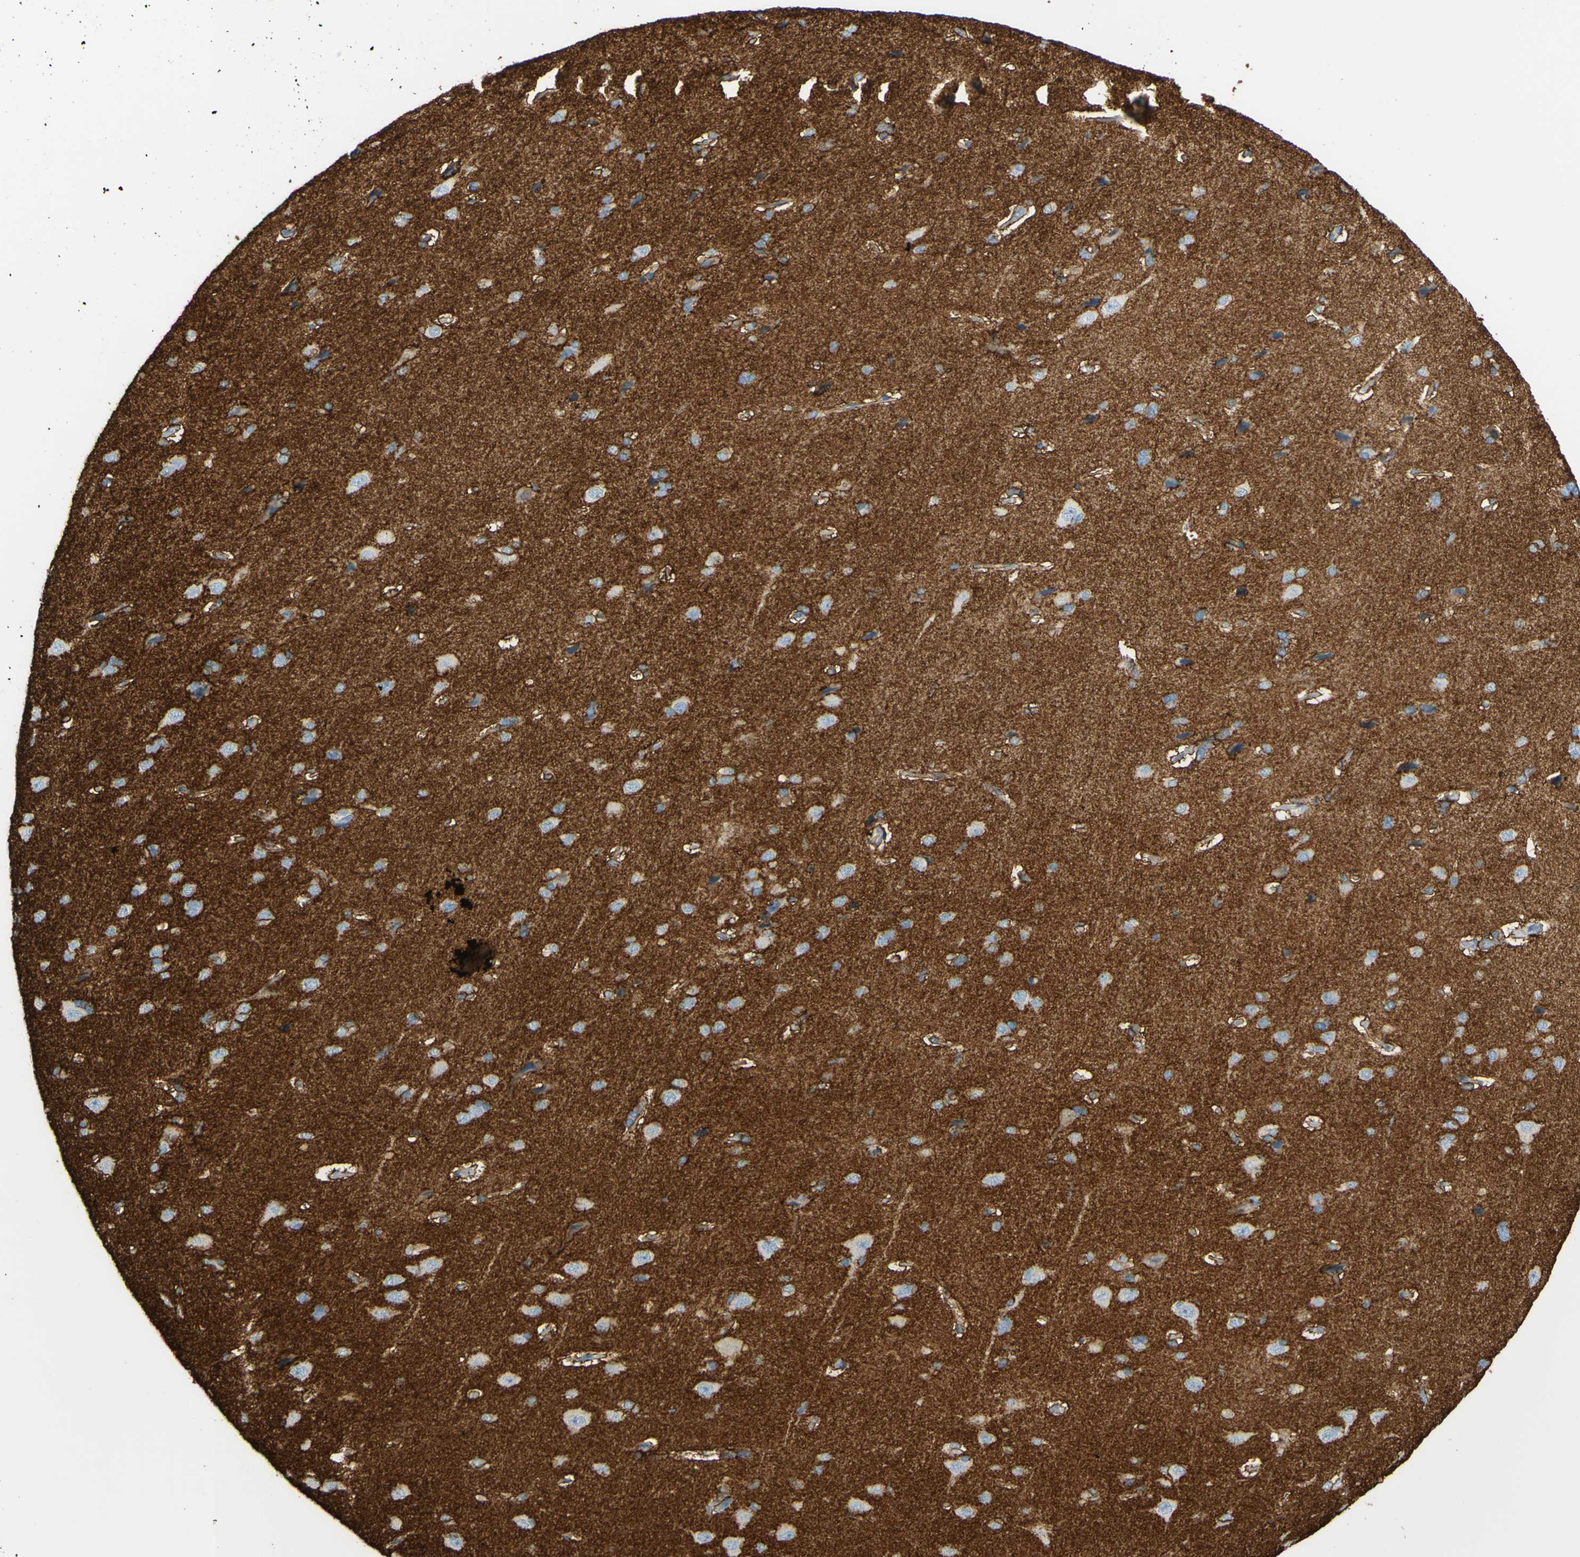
{"staining": {"intensity": "weak", "quantity": ">75%", "location": "cytoplasmic/membranous"}, "tissue": "cerebral cortex", "cell_type": "Endothelial cells", "image_type": "normal", "snomed": [{"axis": "morphology", "description": "Normal tissue, NOS"}, {"axis": "topography", "description": "Cerebral cortex"}], "caption": "Brown immunohistochemical staining in benign human cerebral cortex exhibits weak cytoplasmic/membranous positivity in approximately >75% of endothelial cells. (Brightfield microscopy of DAB IHC at high magnification).", "gene": "SLC1A2", "patient": {"sex": "male", "age": 62}}